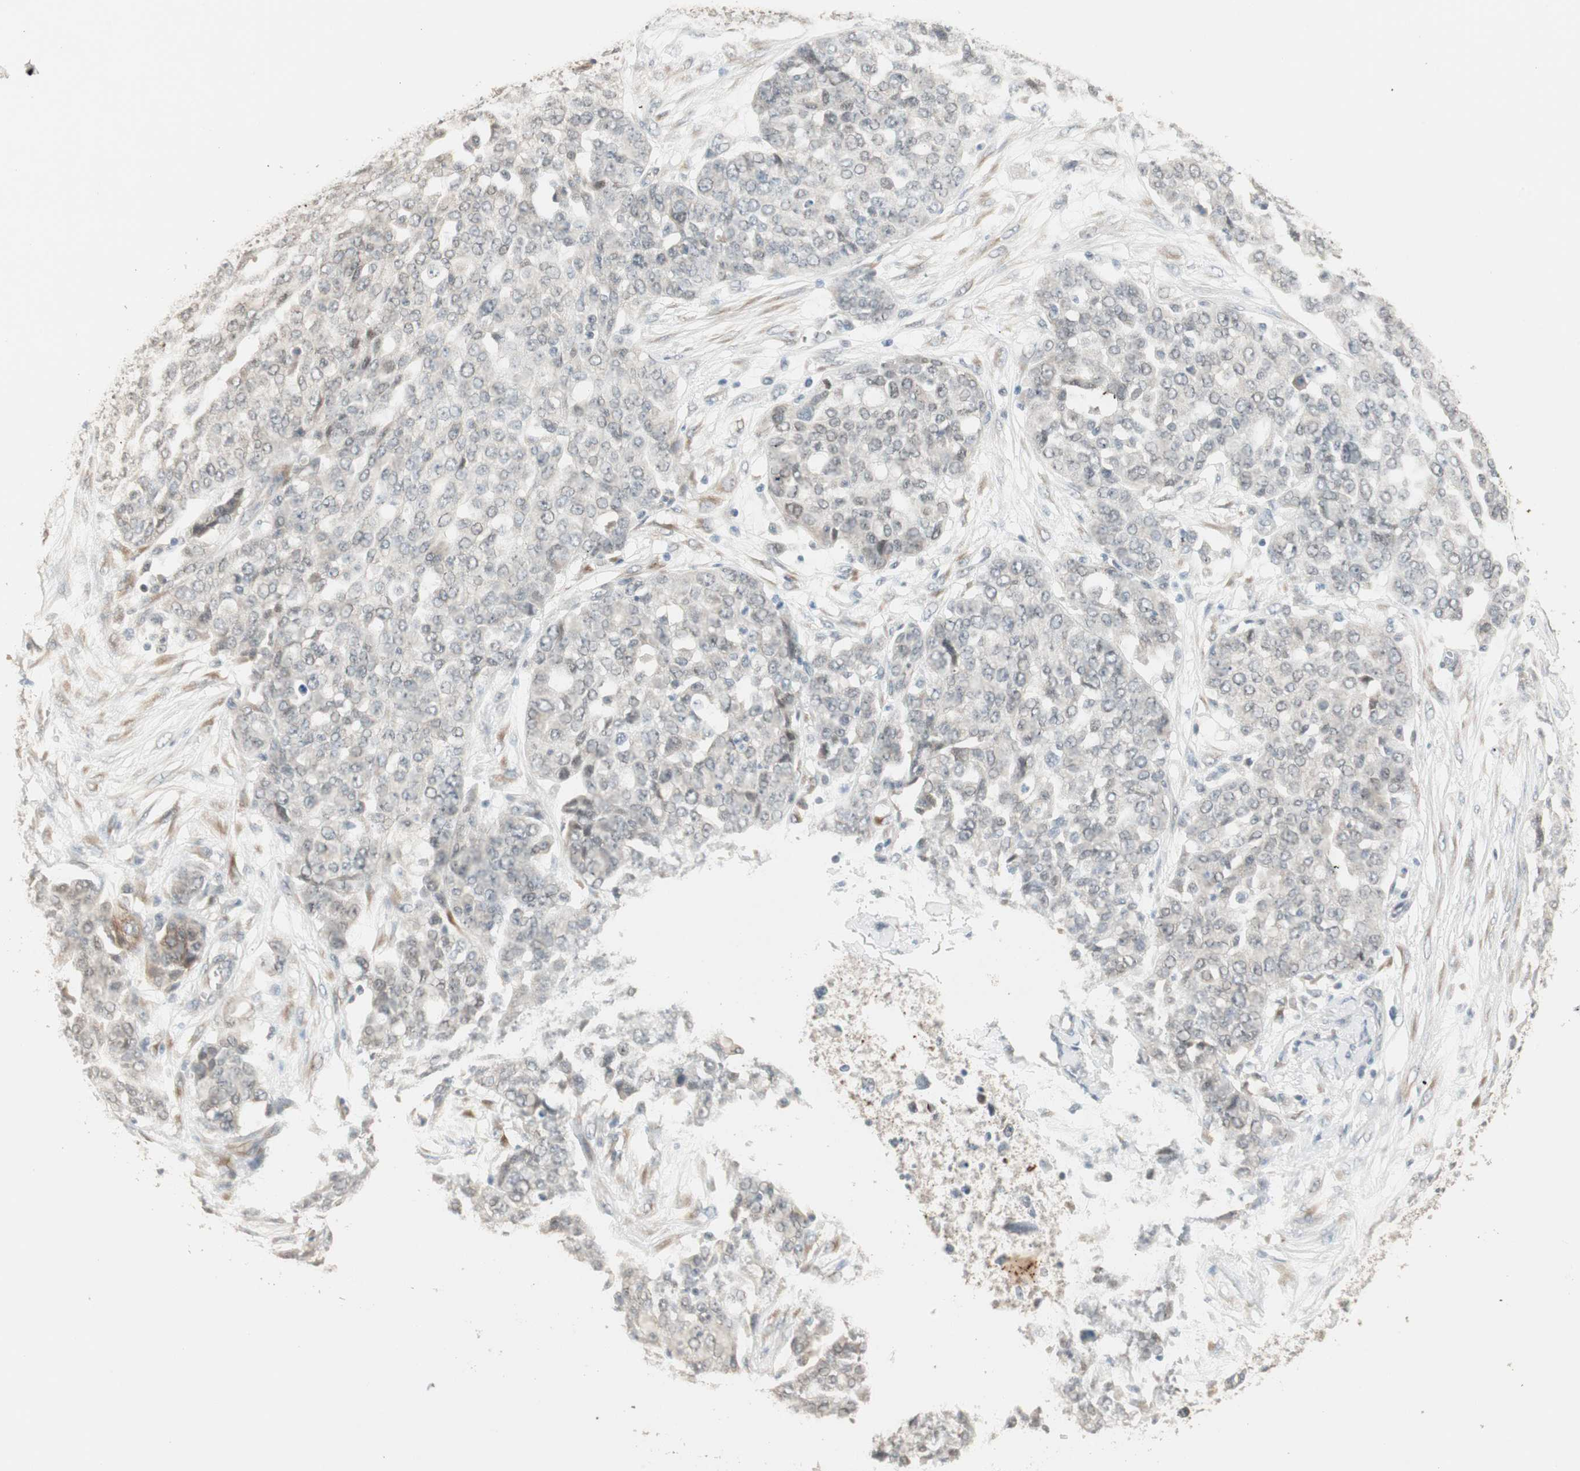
{"staining": {"intensity": "negative", "quantity": "none", "location": "none"}, "tissue": "ovarian cancer", "cell_type": "Tumor cells", "image_type": "cancer", "snomed": [{"axis": "morphology", "description": "Cystadenocarcinoma, serous, NOS"}, {"axis": "topography", "description": "Soft tissue"}, {"axis": "topography", "description": "Ovary"}], "caption": "Tumor cells are negative for protein expression in human ovarian serous cystadenocarcinoma. (DAB immunohistochemistry visualized using brightfield microscopy, high magnification).", "gene": "TASOR", "patient": {"sex": "female", "age": 57}}